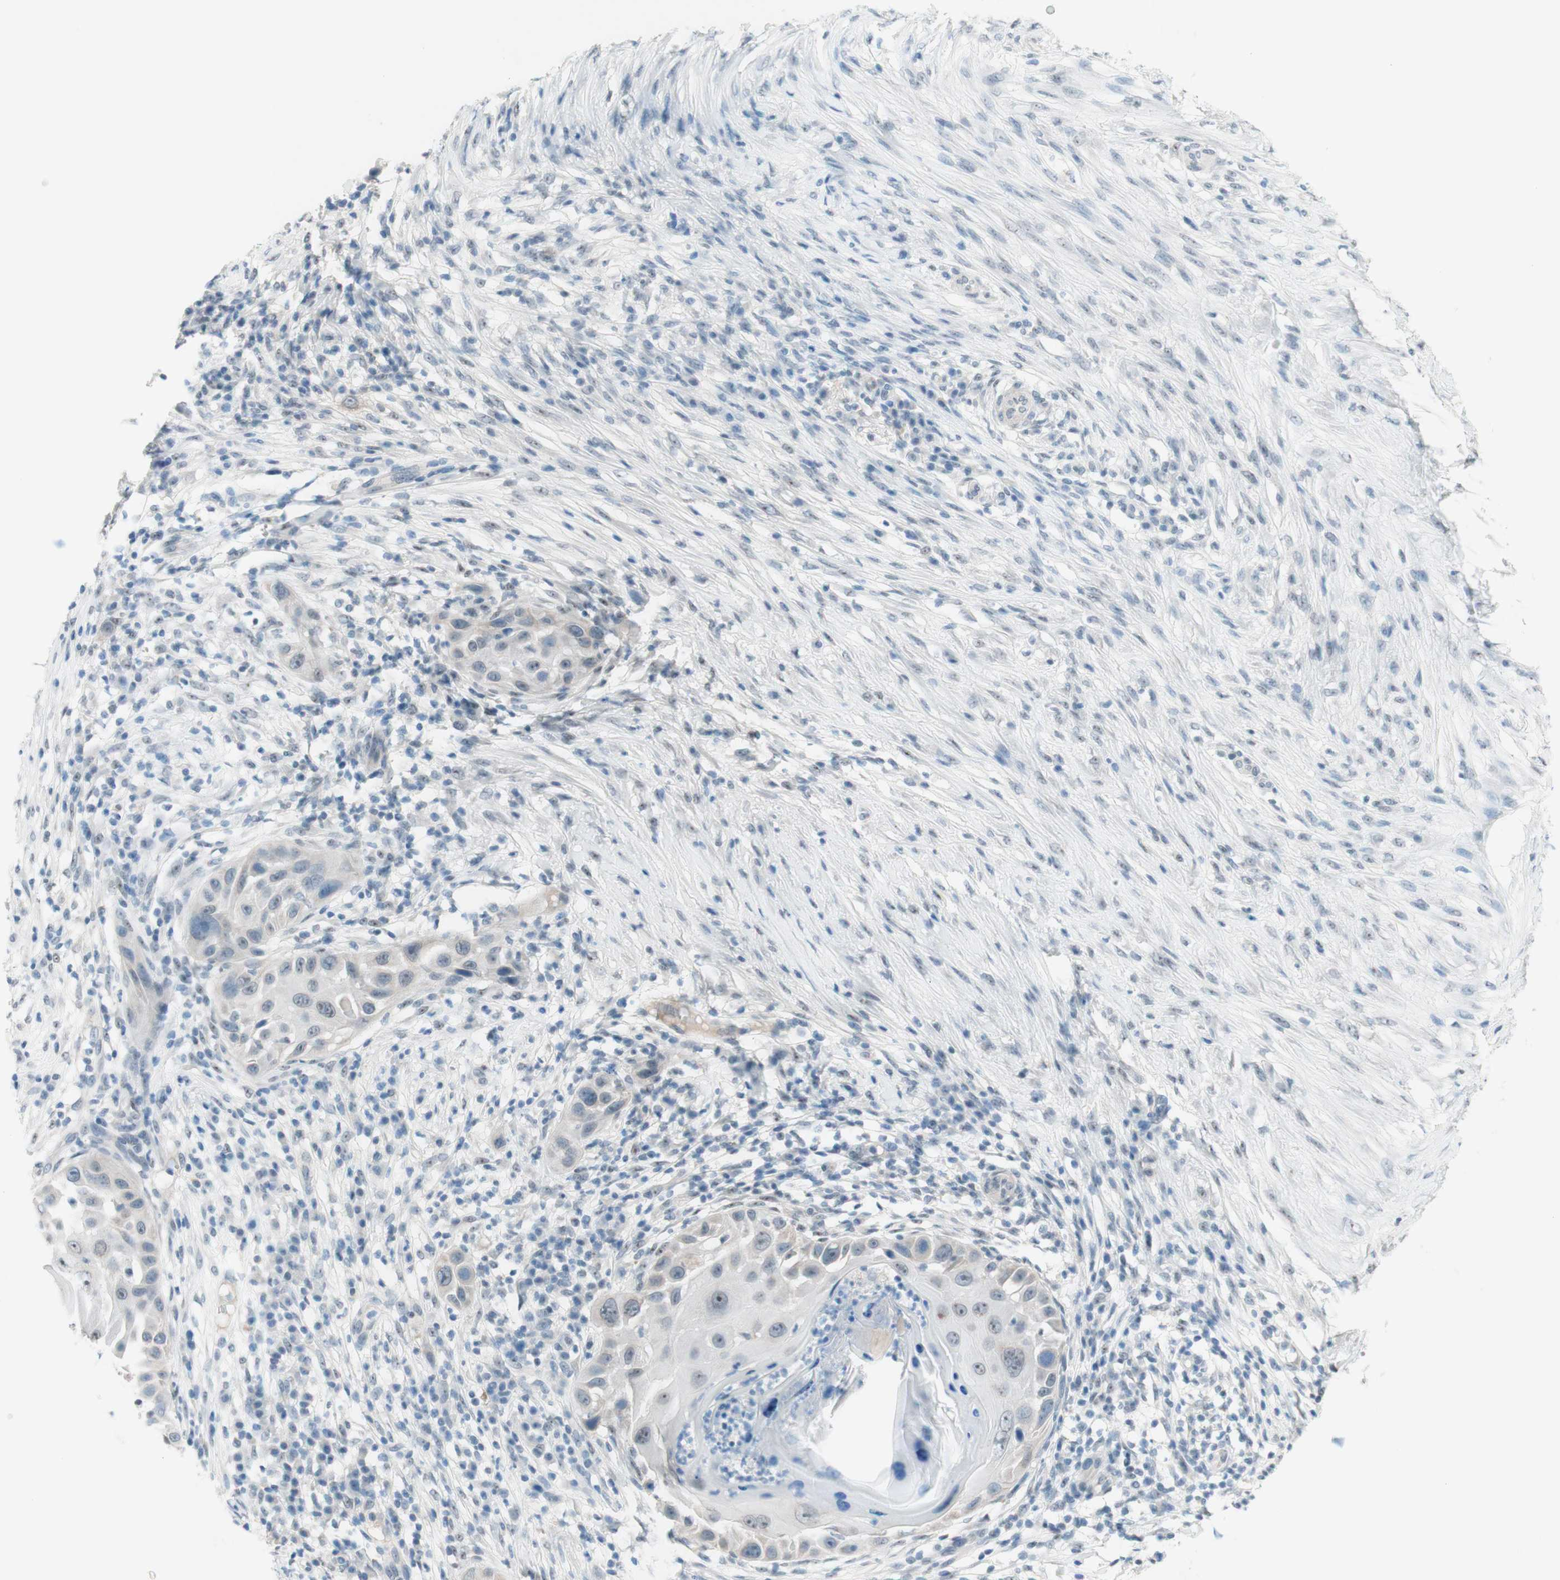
{"staining": {"intensity": "weak", "quantity": "25%-75%", "location": "nuclear"}, "tissue": "skin cancer", "cell_type": "Tumor cells", "image_type": "cancer", "snomed": [{"axis": "morphology", "description": "Squamous cell carcinoma, NOS"}, {"axis": "topography", "description": "Skin"}], "caption": "Brown immunohistochemical staining in skin cancer exhibits weak nuclear staining in about 25%-75% of tumor cells.", "gene": "JPH1", "patient": {"sex": "female", "age": 44}}